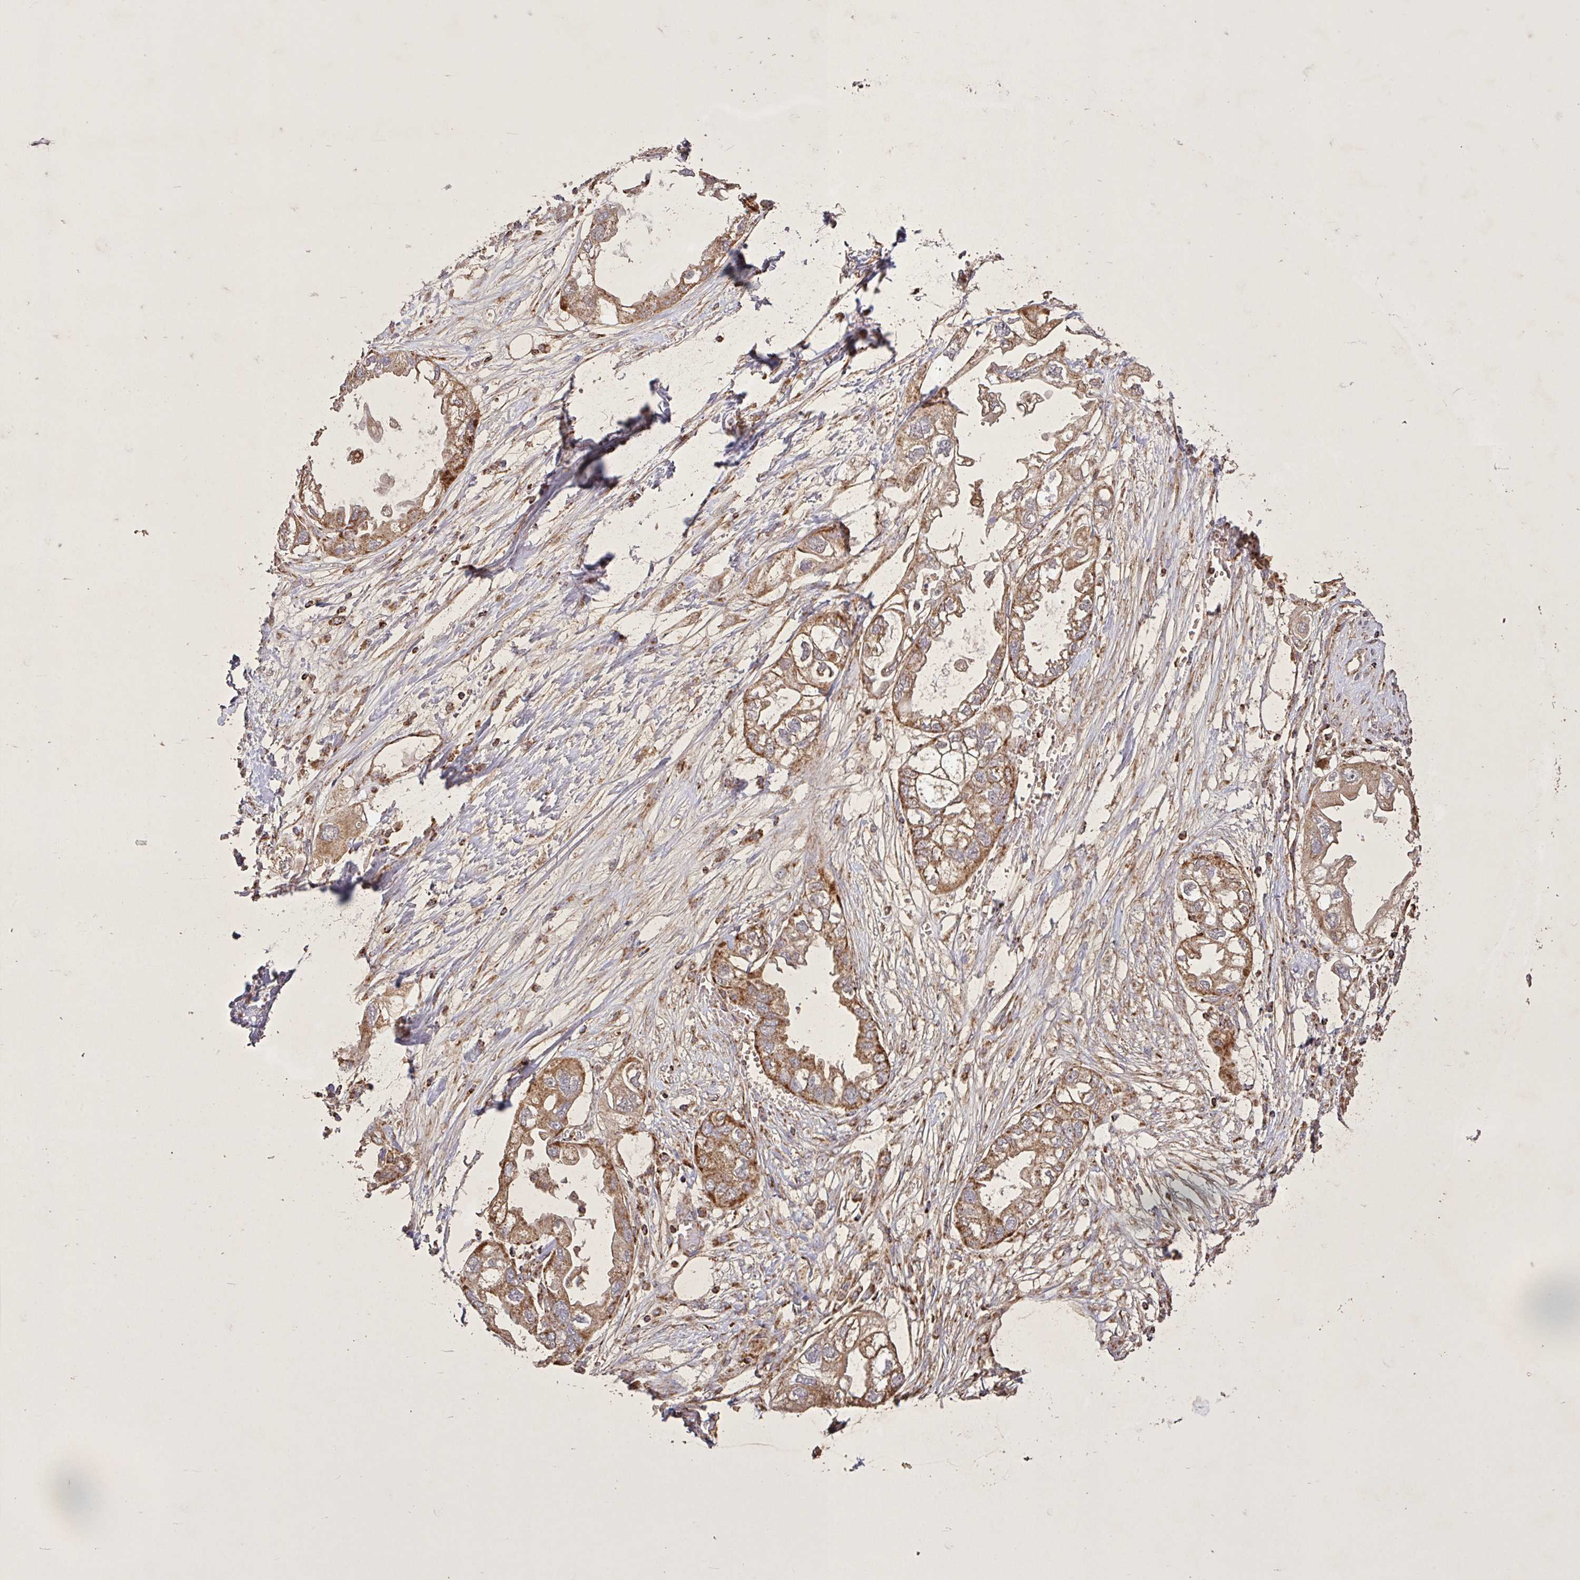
{"staining": {"intensity": "moderate", "quantity": ">75%", "location": "cytoplasmic/membranous"}, "tissue": "endometrial cancer", "cell_type": "Tumor cells", "image_type": "cancer", "snomed": [{"axis": "morphology", "description": "Adenocarcinoma, NOS"}, {"axis": "morphology", "description": "Adenocarcinoma, metastatic, NOS"}, {"axis": "topography", "description": "Adipose tissue"}, {"axis": "topography", "description": "Endometrium"}], "caption": "Human adenocarcinoma (endometrial) stained for a protein (brown) displays moderate cytoplasmic/membranous positive positivity in about >75% of tumor cells.", "gene": "AGK", "patient": {"sex": "female", "age": 67}}